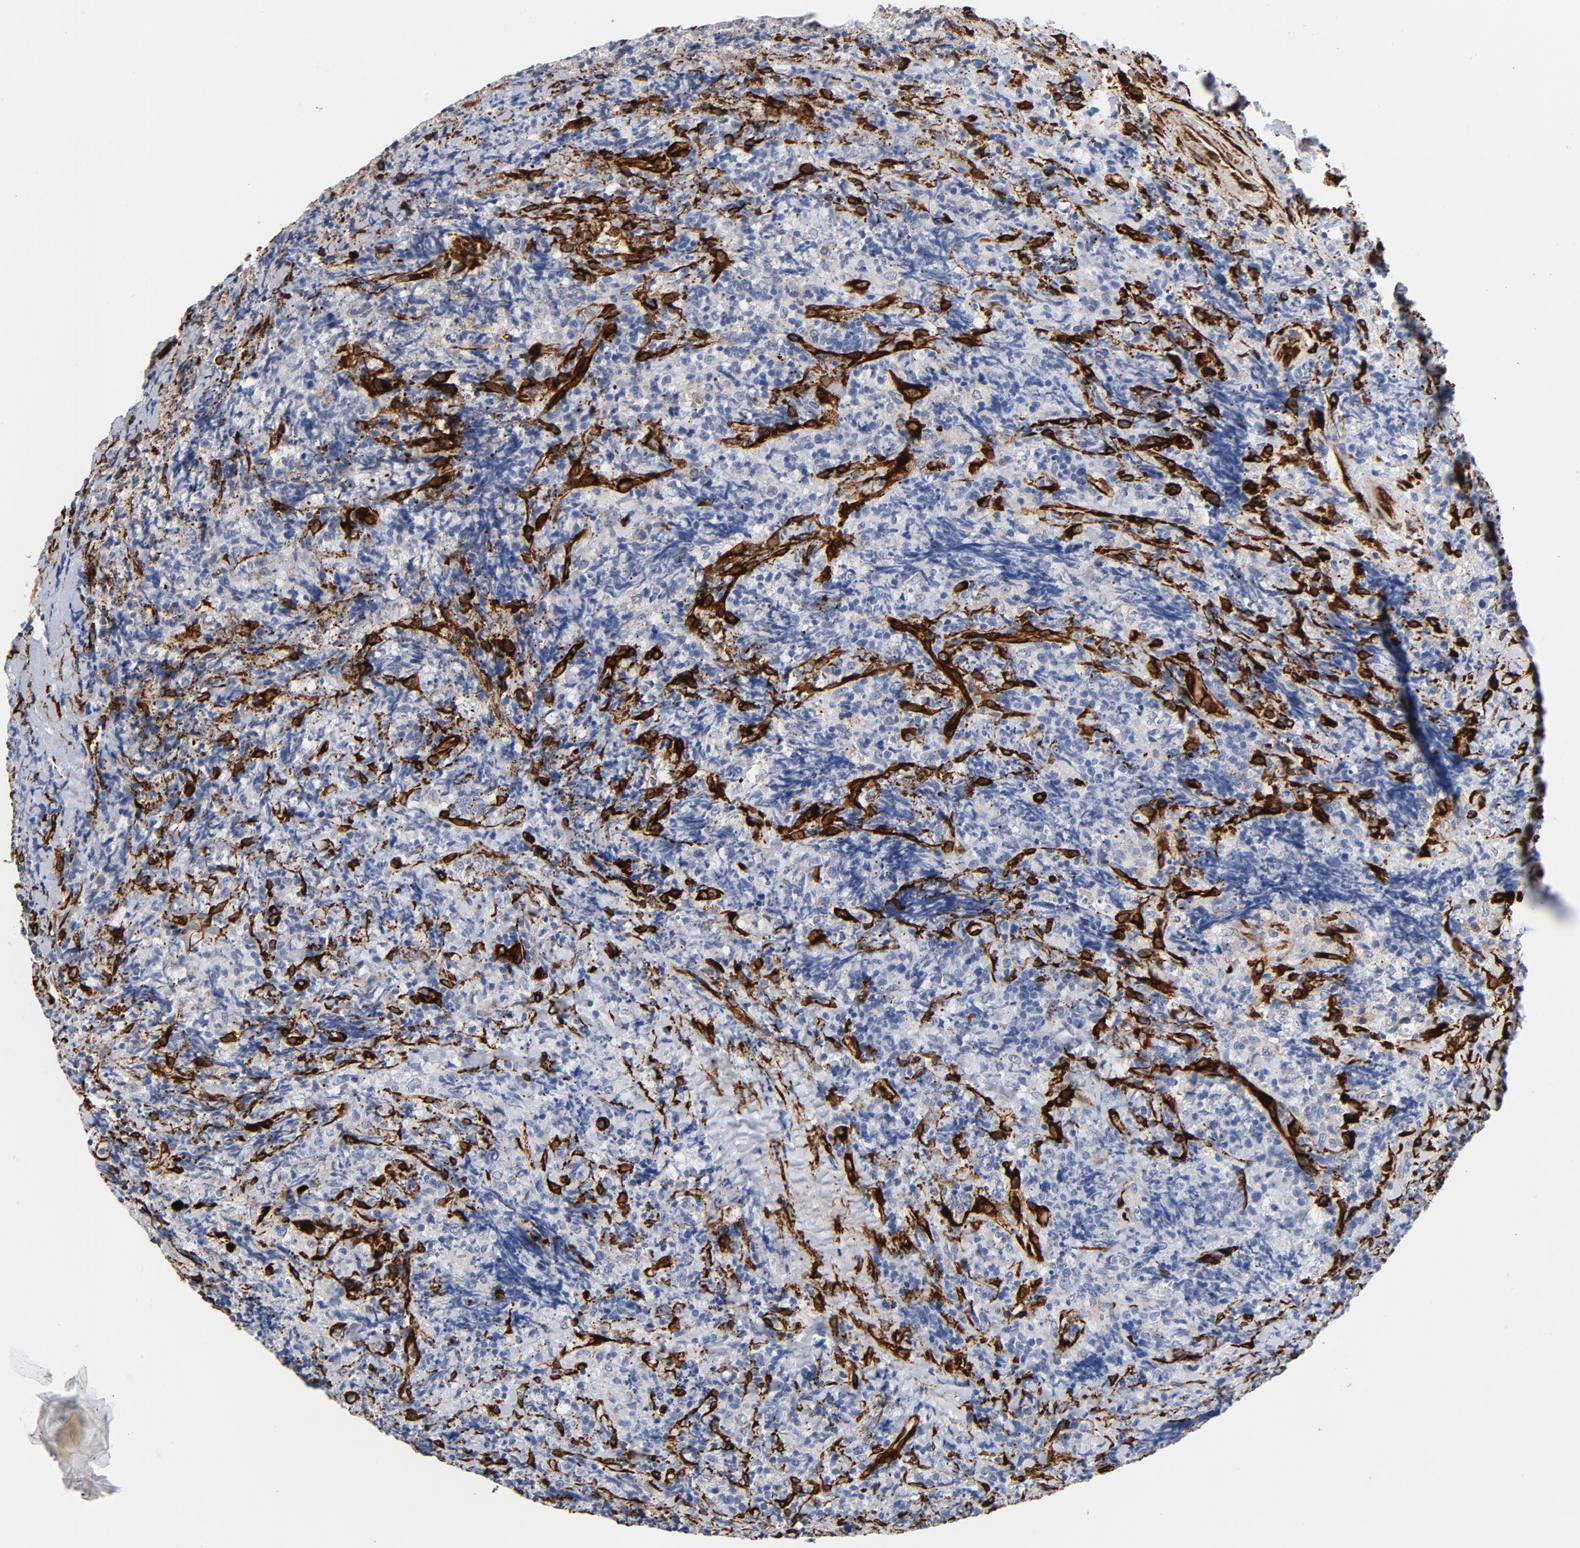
{"staining": {"intensity": "negative", "quantity": "none", "location": "none"}, "tissue": "lymphoma", "cell_type": "Tumor cells", "image_type": "cancer", "snomed": [{"axis": "morphology", "description": "Malignant lymphoma, non-Hodgkin's type, High grade"}, {"axis": "topography", "description": "Tonsil"}], "caption": "Immunohistochemistry photomicrograph of neoplastic tissue: human high-grade malignant lymphoma, non-Hodgkin's type stained with DAB (3,3'-diaminobenzidine) reveals no significant protein positivity in tumor cells.", "gene": "SERPINH1", "patient": {"sex": "female", "age": 36}}